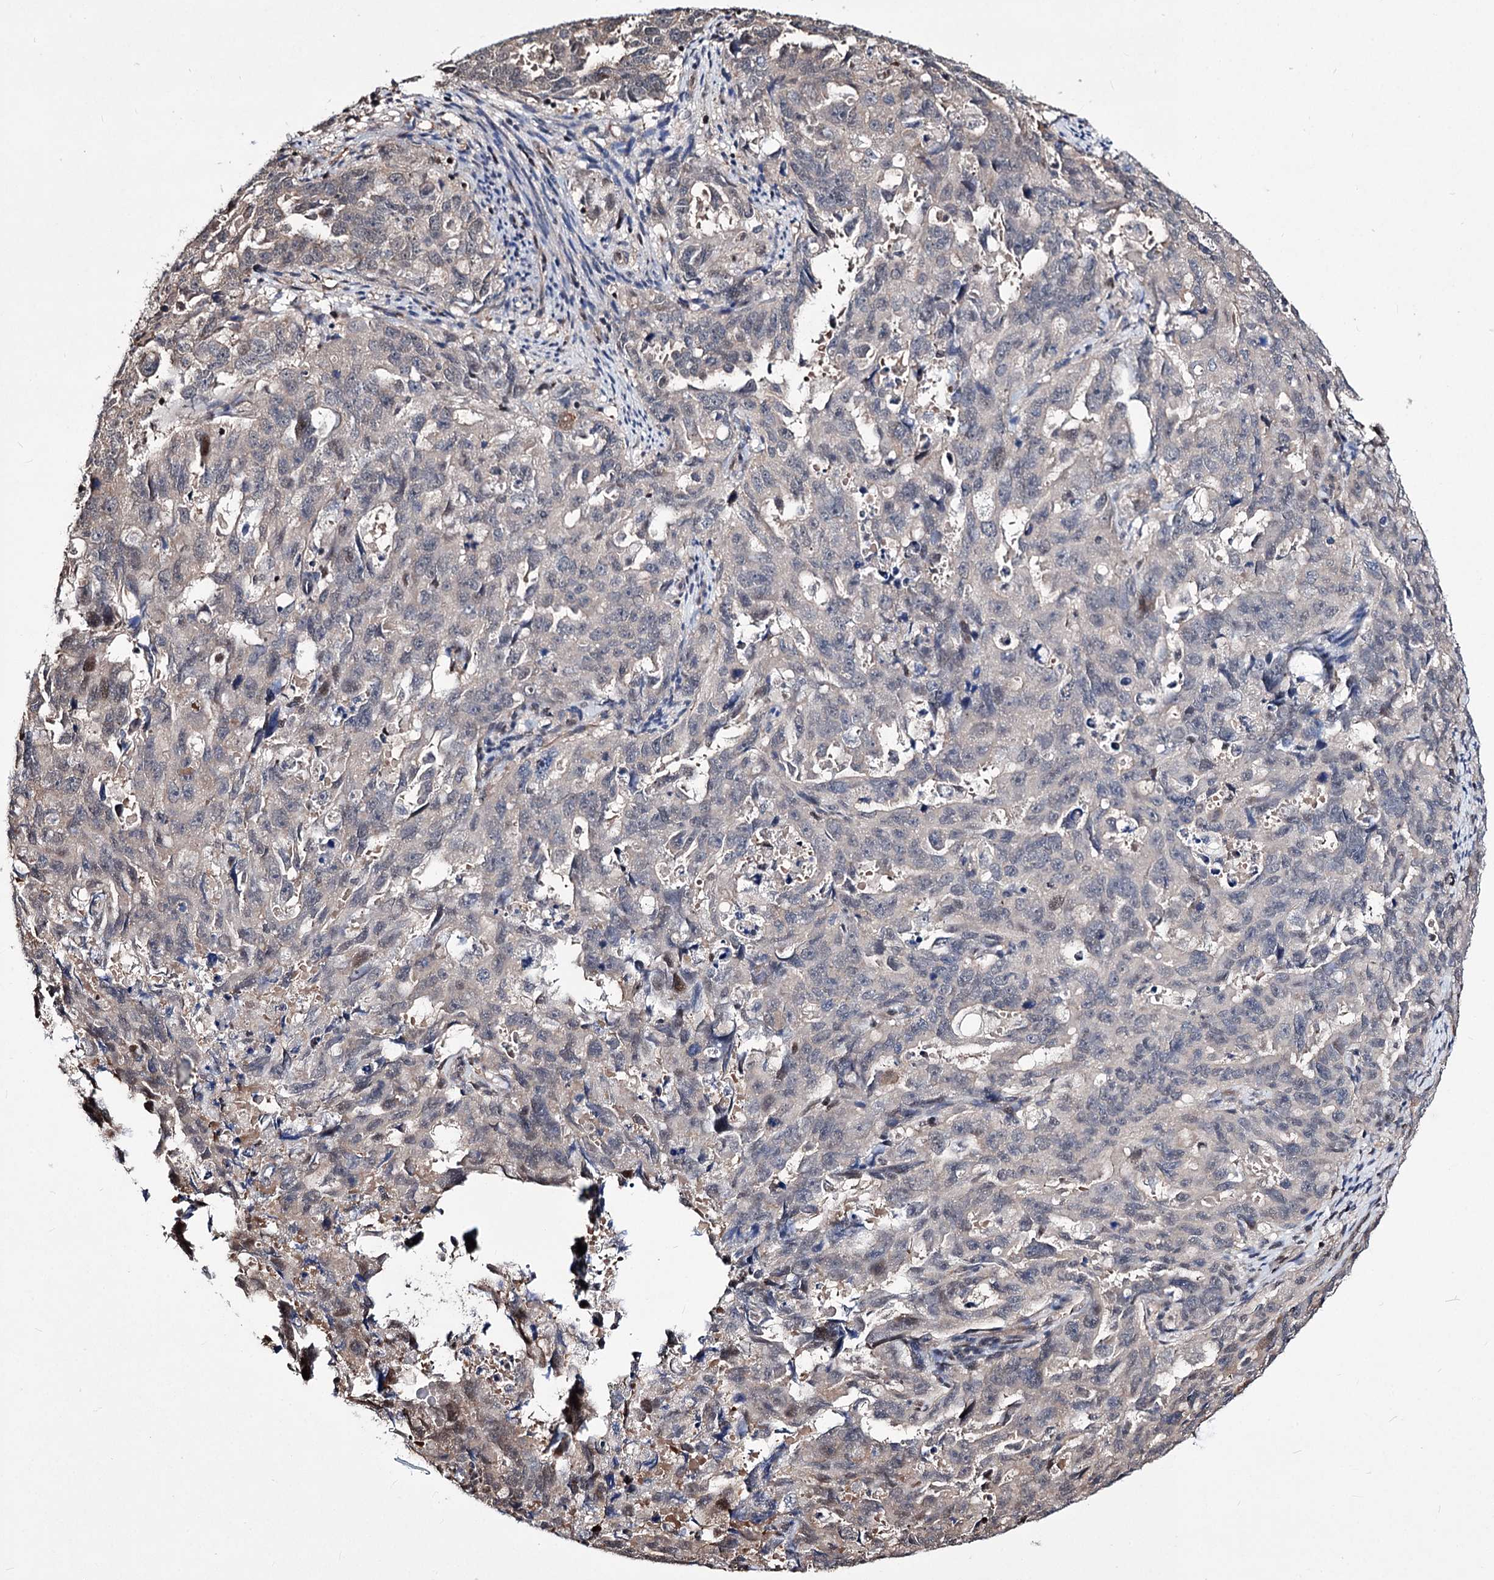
{"staining": {"intensity": "weak", "quantity": "25%-75%", "location": "cytoplasmic/membranous"}, "tissue": "endometrial cancer", "cell_type": "Tumor cells", "image_type": "cancer", "snomed": [{"axis": "morphology", "description": "Adenocarcinoma, NOS"}, {"axis": "topography", "description": "Endometrium"}], "caption": "Protein staining of endometrial cancer tissue exhibits weak cytoplasmic/membranous positivity in approximately 25%-75% of tumor cells. (Brightfield microscopy of DAB IHC at high magnification).", "gene": "CHMP7", "patient": {"sex": "female", "age": 65}}